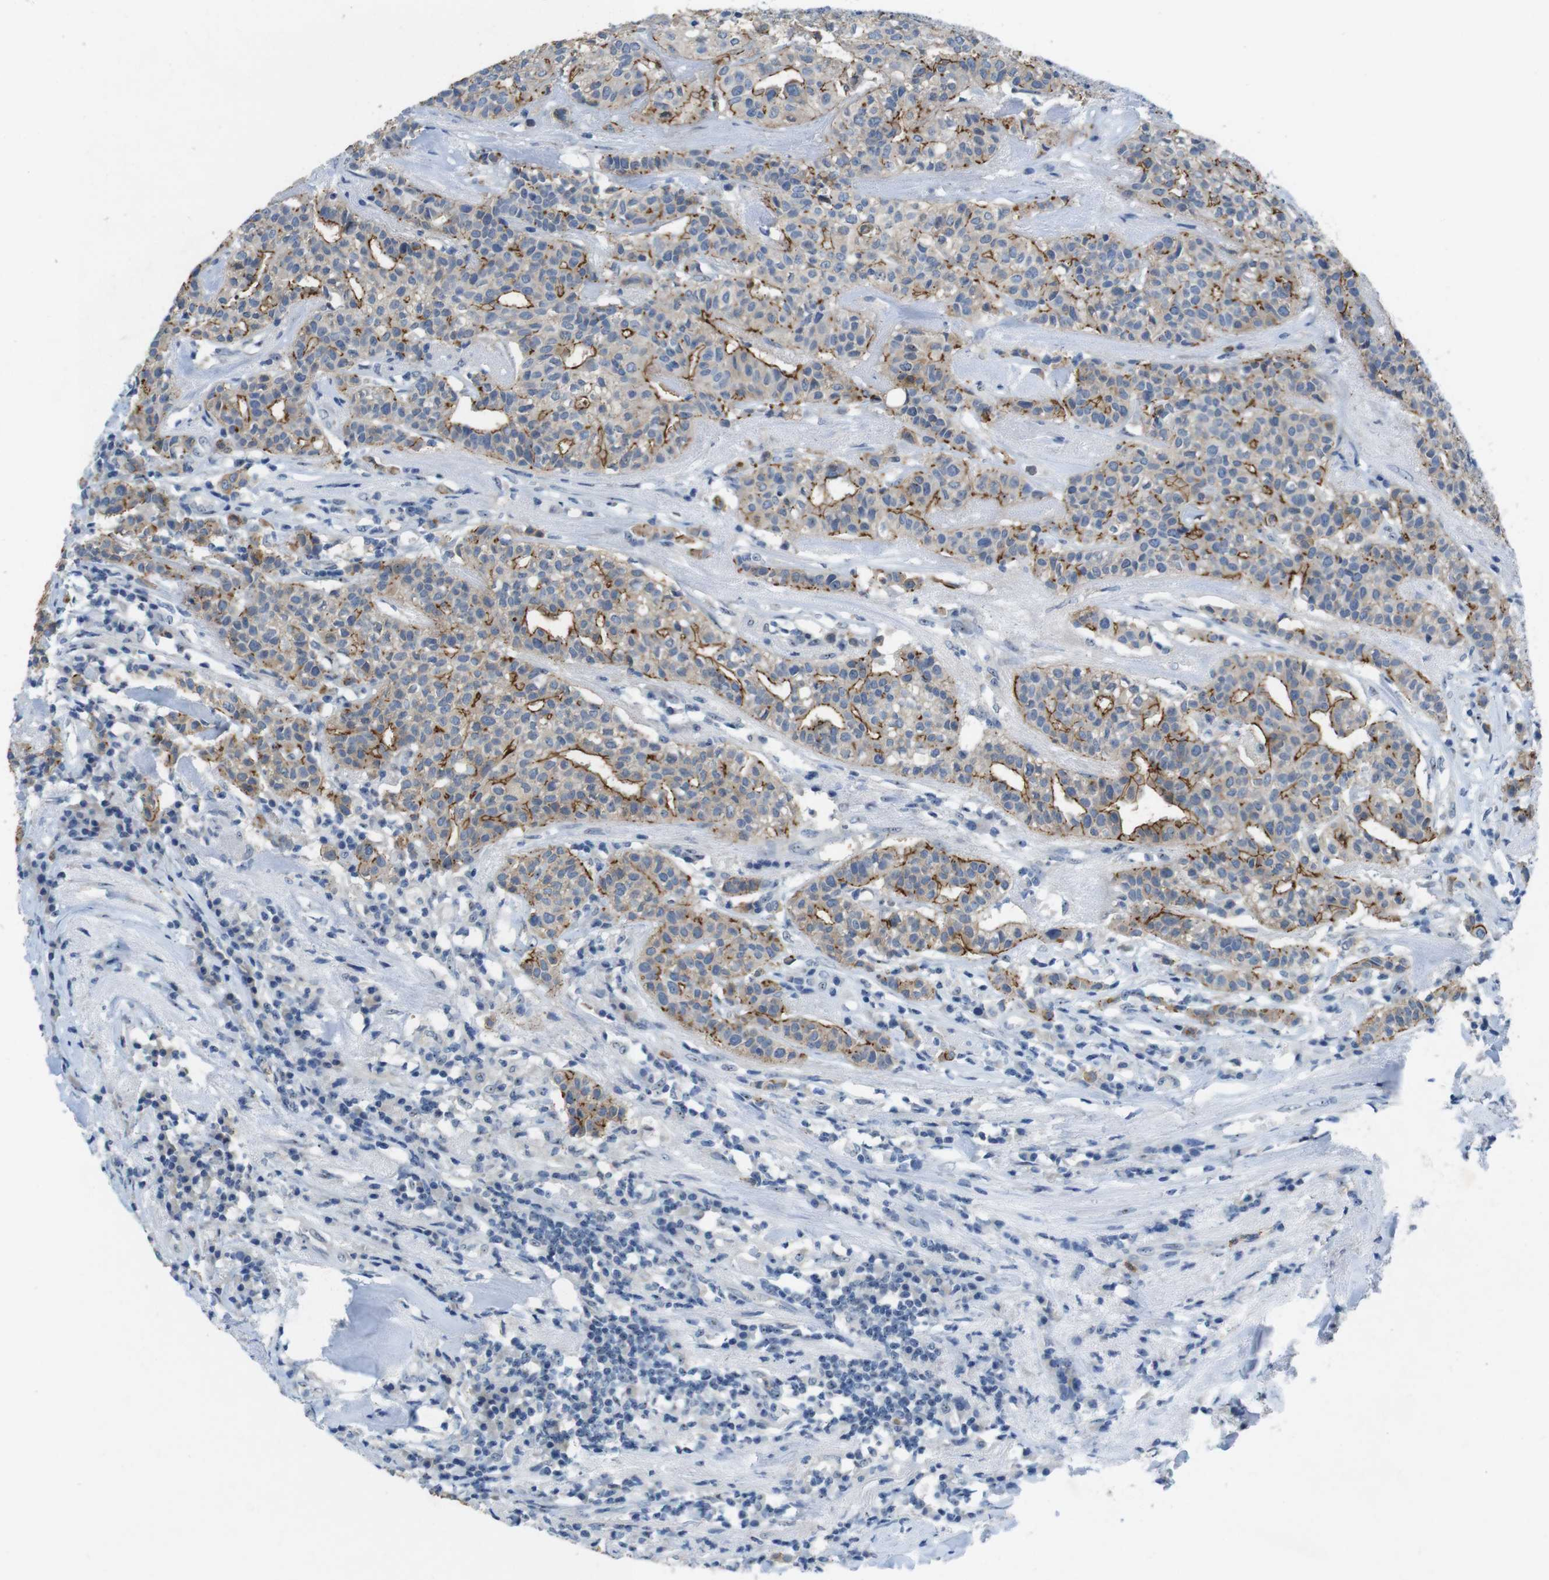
{"staining": {"intensity": "moderate", "quantity": "25%-75%", "location": "cytoplasmic/membranous"}, "tissue": "head and neck cancer", "cell_type": "Tumor cells", "image_type": "cancer", "snomed": [{"axis": "morphology", "description": "Adenocarcinoma, NOS"}, {"axis": "topography", "description": "Salivary gland"}, {"axis": "topography", "description": "Head-Neck"}], "caption": "Head and neck adenocarcinoma stained with a protein marker shows moderate staining in tumor cells.", "gene": "TJP3", "patient": {"sex": "female", "age": 65}}